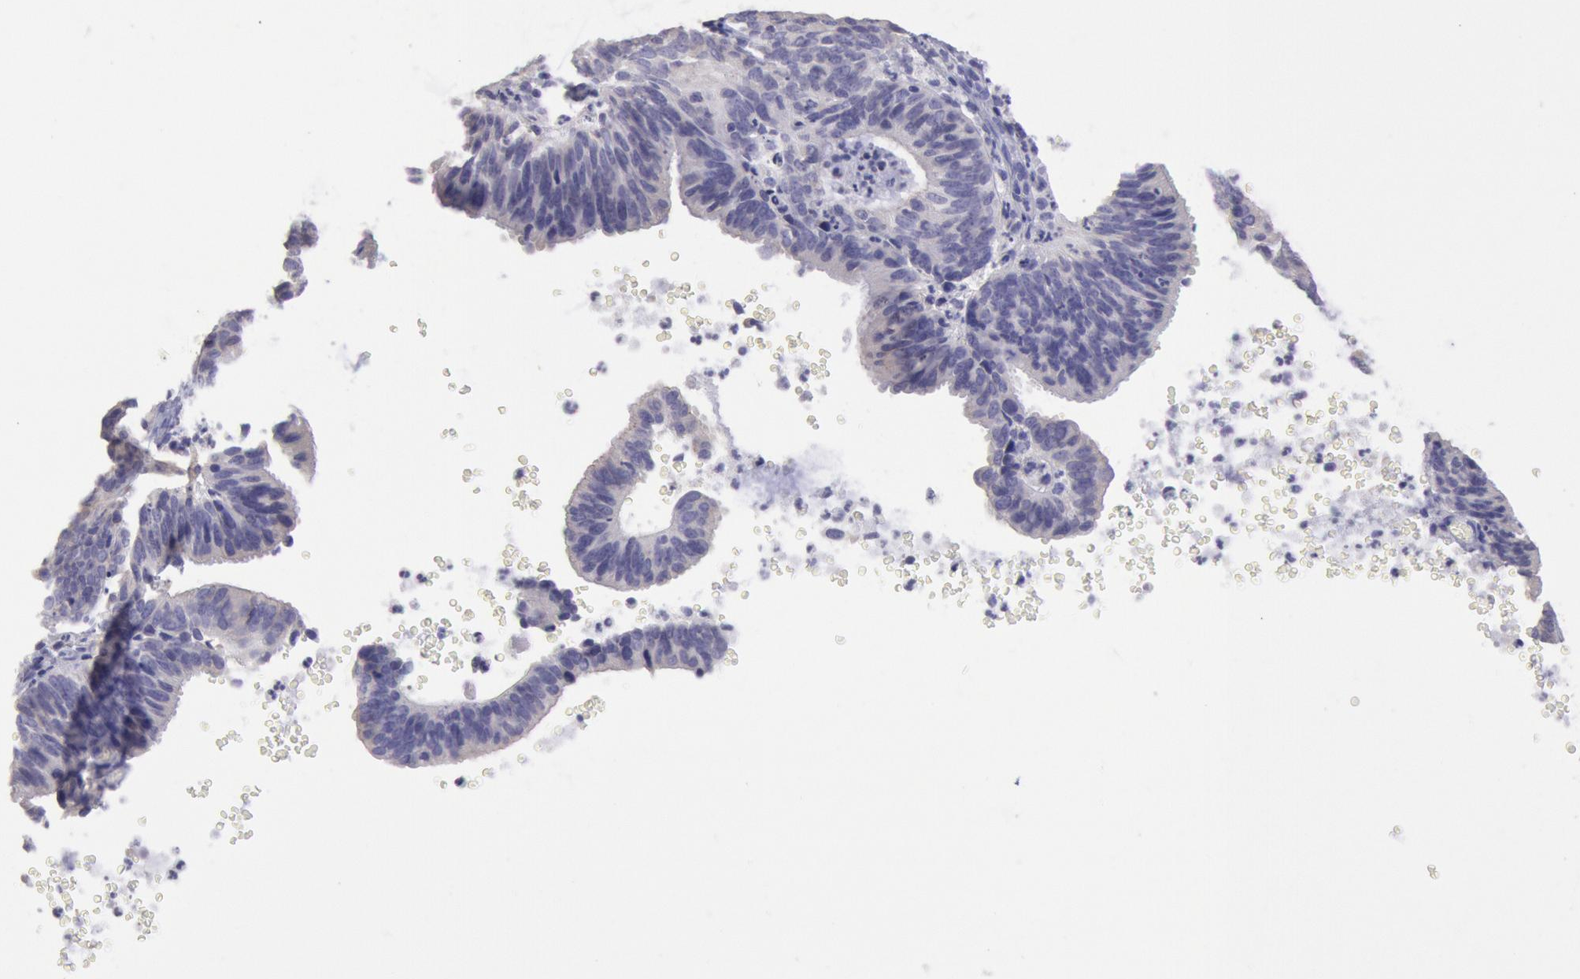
{"staining": {"intensity": "negative", "quantity": "none", "location": "none"}, "tissue": "ovarian cancer", "cell_type": "Tumor cells", "image_type": "cancer", "snomed": [{"axis": "morphology", "description": "Carcinoma, endometroid"}, {"axis": "topography", "description": "Ovary"}], "caption": "This micrograph is of ovarian cancer (endometroid carcinoma) stained with immunohistochemistry (IHC) to label a protein in brown with the nuclei are counter-stained blue. There is no staining in tumor cells.", "gene": "MYH7", "patient": {"sex": "female", "age": 52}}